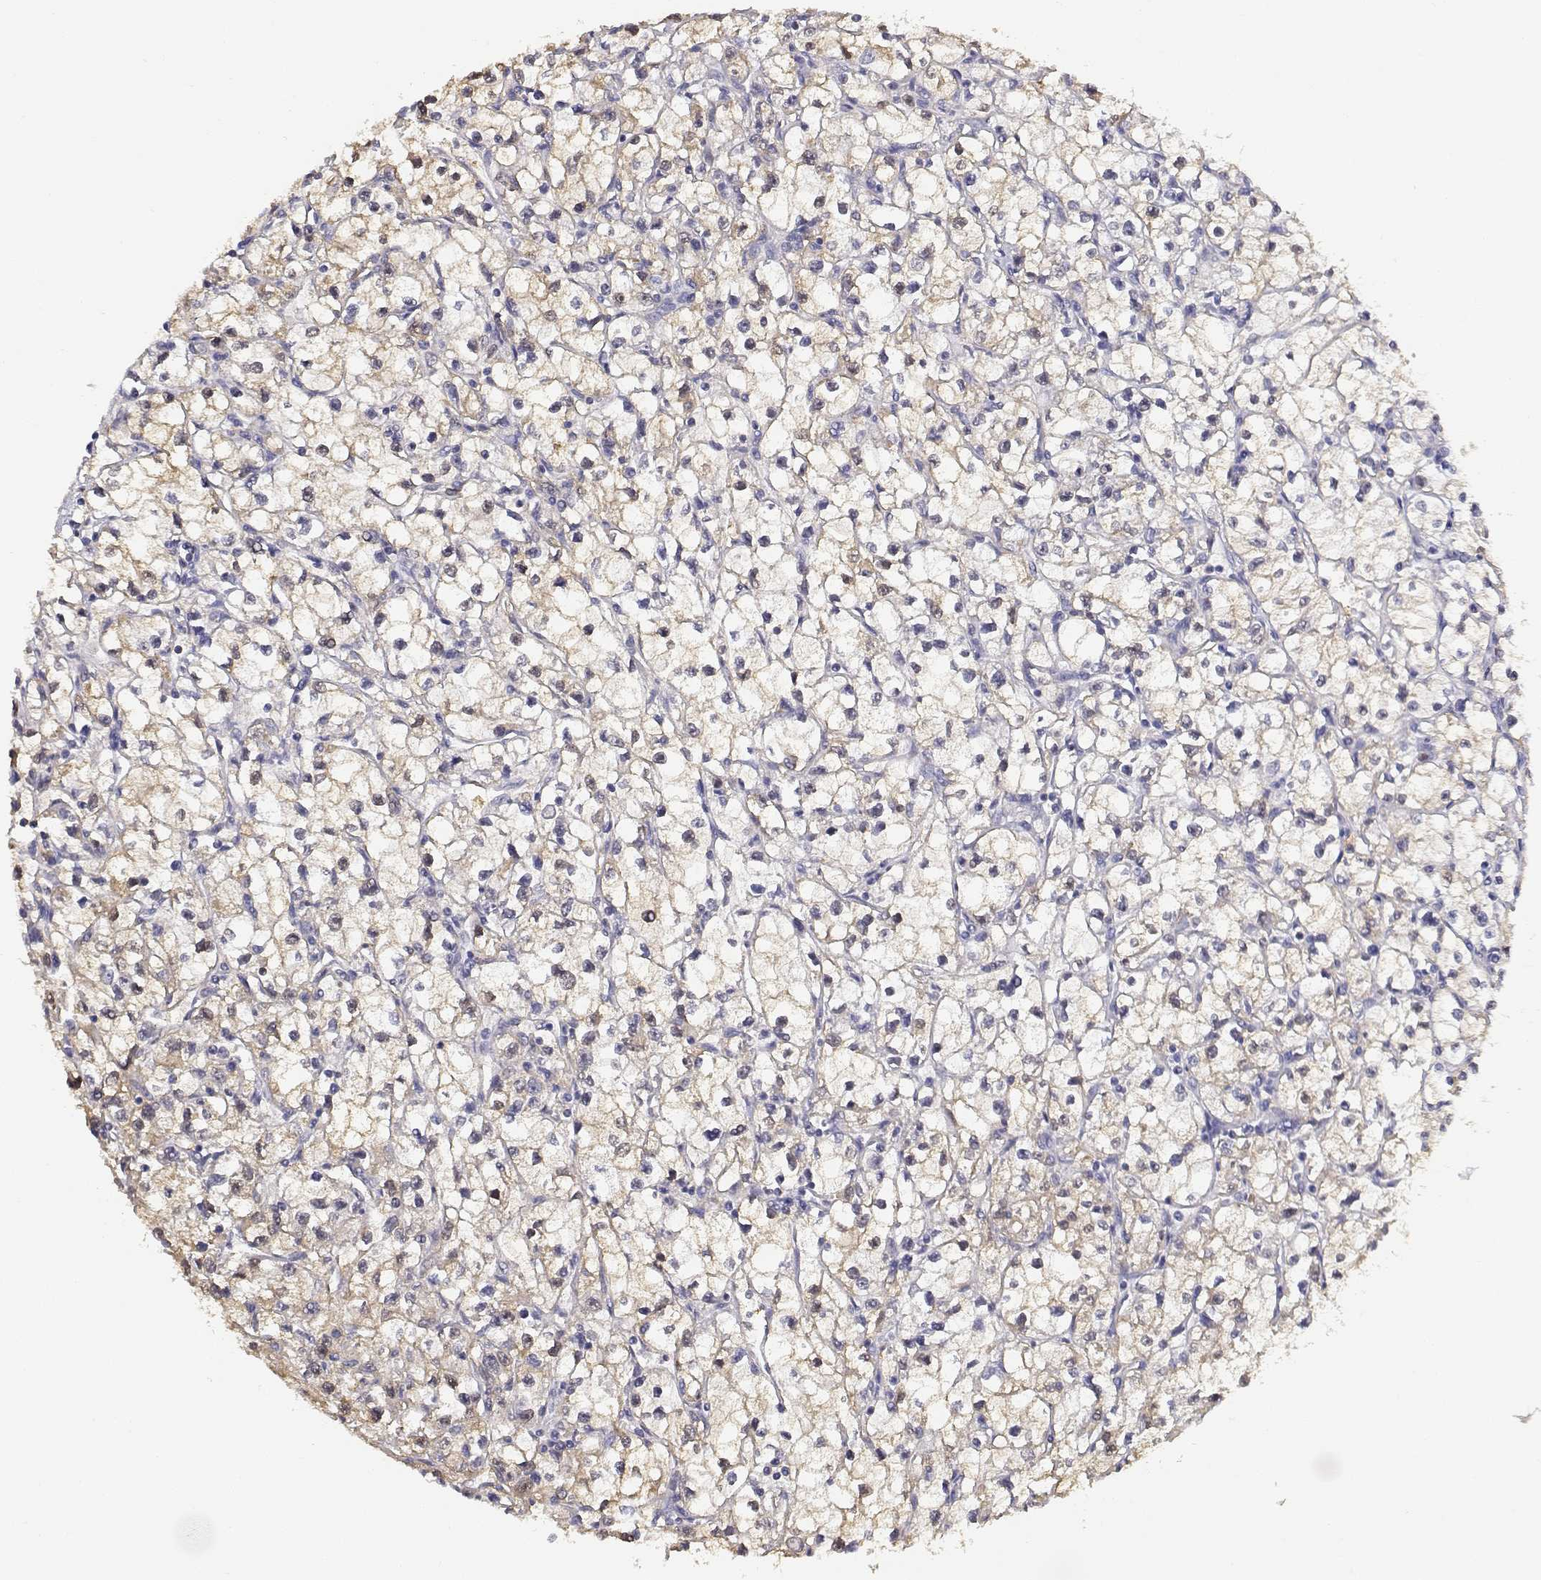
{"staining": {"intensity": "weak", "quantity": ">75%", "location": "cytoplasmic/membranous"}, "tissue": "renal cancer", "cell_type": "Tumor cells", "image_type": "cancer", "snomed": [{"axis": "morphology", "description": "Adenocarcinoma, NOS"}, {"axis": "topography", "description": "Kidney"}], "caption": "An image showing weak cytoplasmic/membranous expression in approximately >75% of tumor cells in renal cancer, as visualized by brown immunohistochemical staining.", "gene": "ADA", "patient": {"sex": "male", "age": 67}}